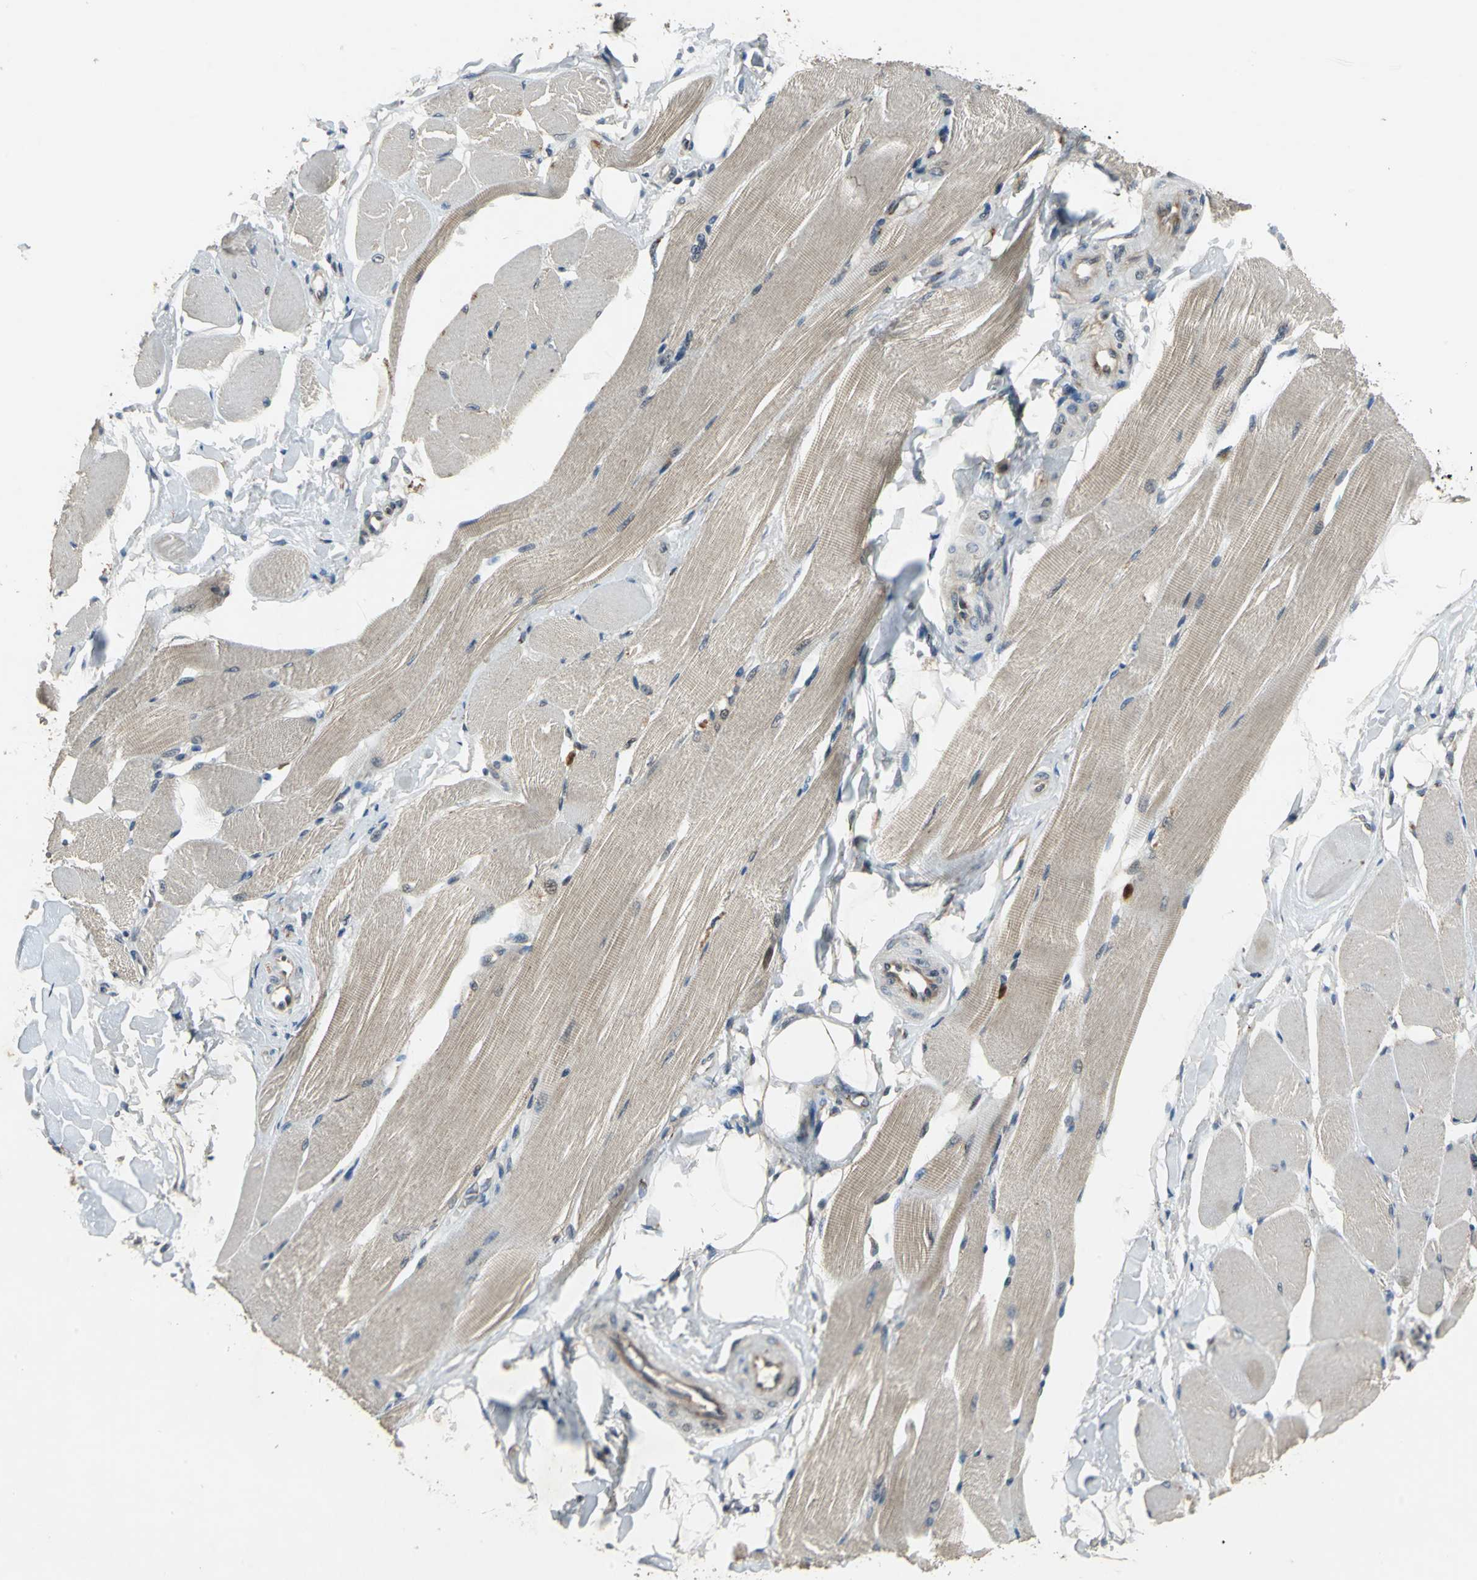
{"staining": {"intensity": "weak", "quantity": ">75%", "location": "cytoplasmic/membranous"}, "tissue": "skeletal muscle", "cell_type": "Myocytes", "image_type": "normal", "snomed": [{"axis": "morphology", "description": "Normal tissue, NOS"}, {"axis": "topography", "description": "Skeletal muscle"}, {"axis": "topography", "description": "Peripheral nerve tissue"}], "caption": "Myocytes demonstrate weak cytoplasmic/membranous staining in approximately >75% of cells in benign skeletal muscle.", "gene": "NFKBIE", "patient": {"sex": "female", "age": 84}}